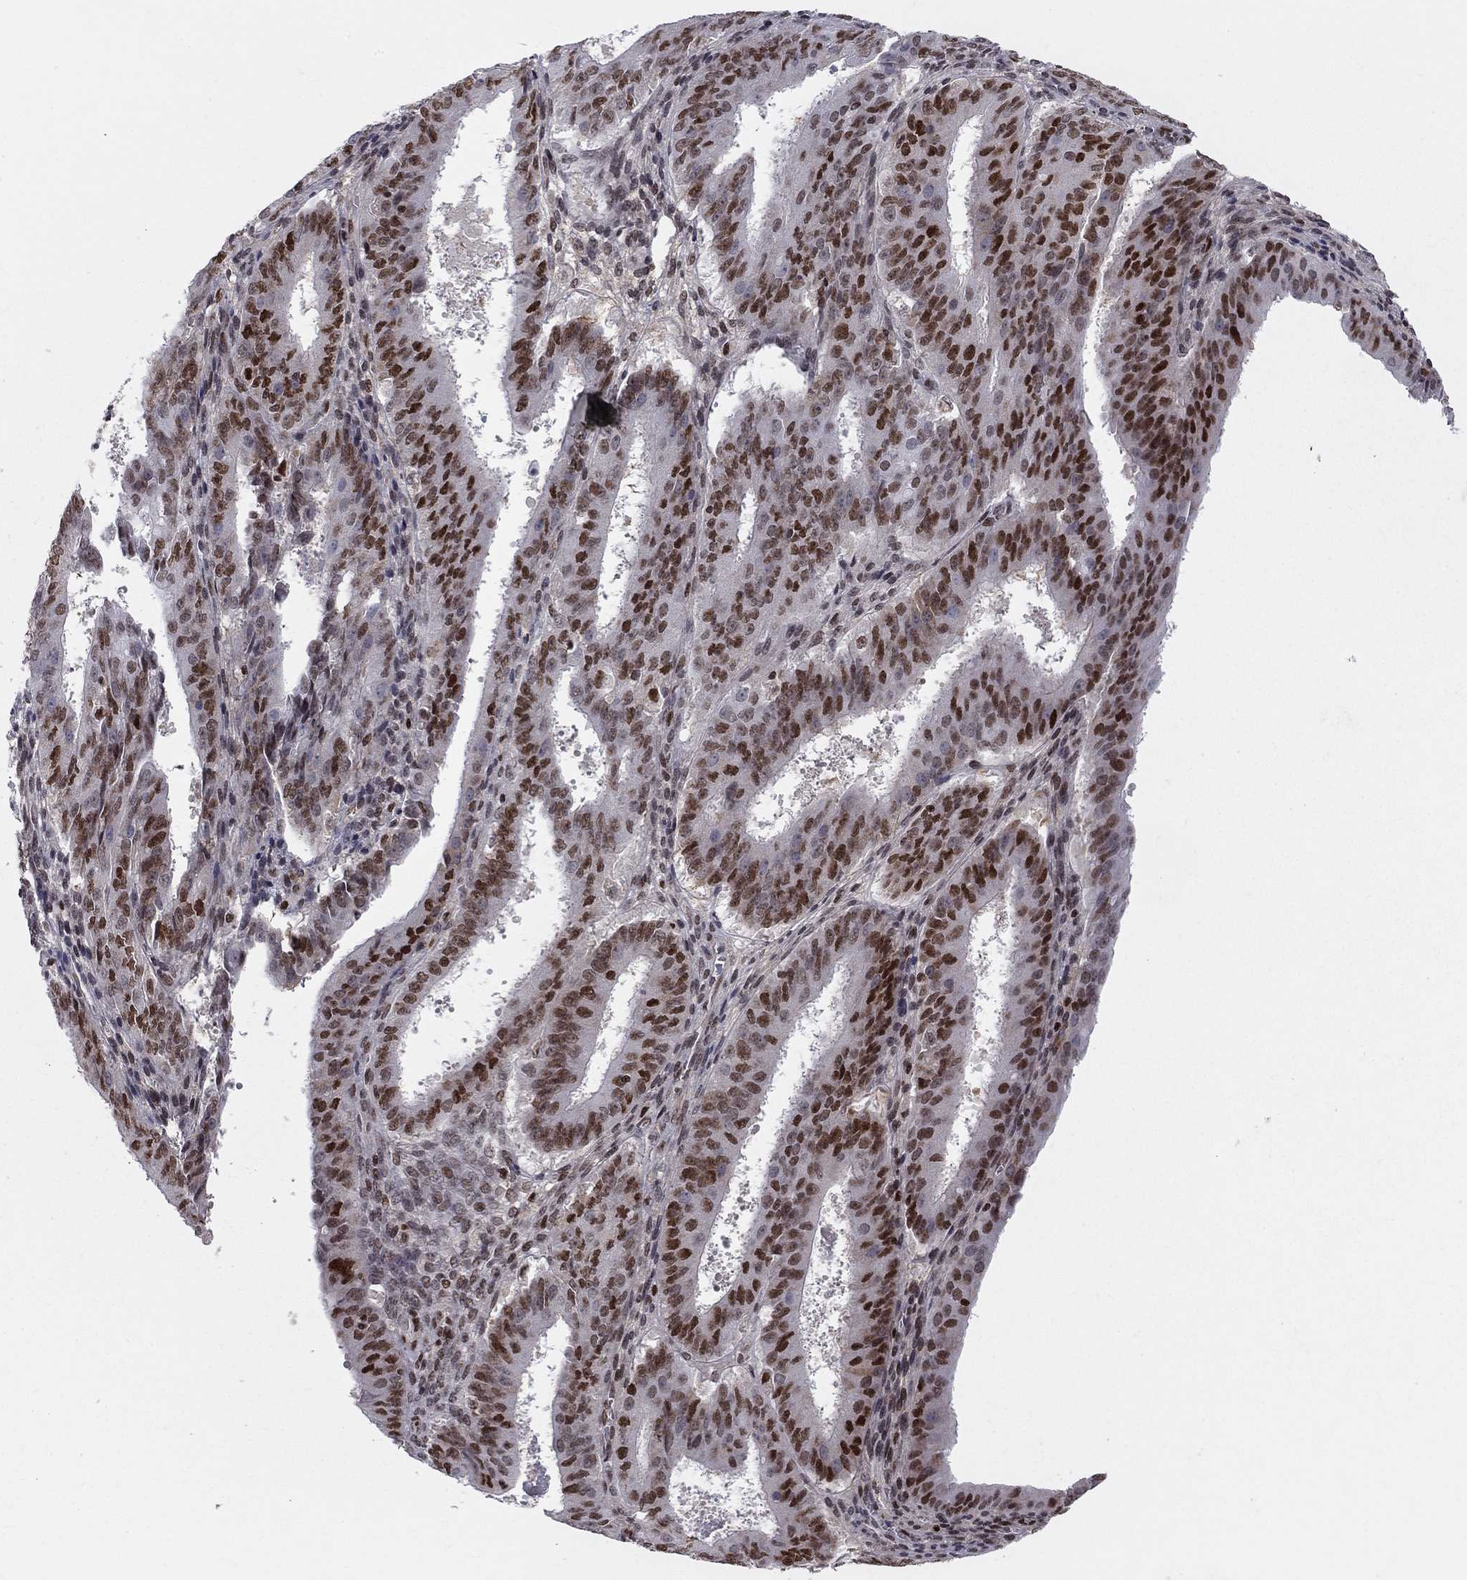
{"staining": {"intensity": "strong", "quantity": "25%-75%", "location": "nuclear"}, "tissue": "ovarian cancer", "cell_type": "Tumor cells", "image_type": "cancer", "snomed": [{"axis": "morphology", "description": "Carcinoma, endometroid"}, {"axis": "topography", "description": "Ovary"}], "caption": "Tumor cells exhibit strong nuclear positivity in approximately 25%-75% of cells in ovarian cancer.", "gene": "RNASEH2C", "patient": {"sex": "female", "age": 42}}